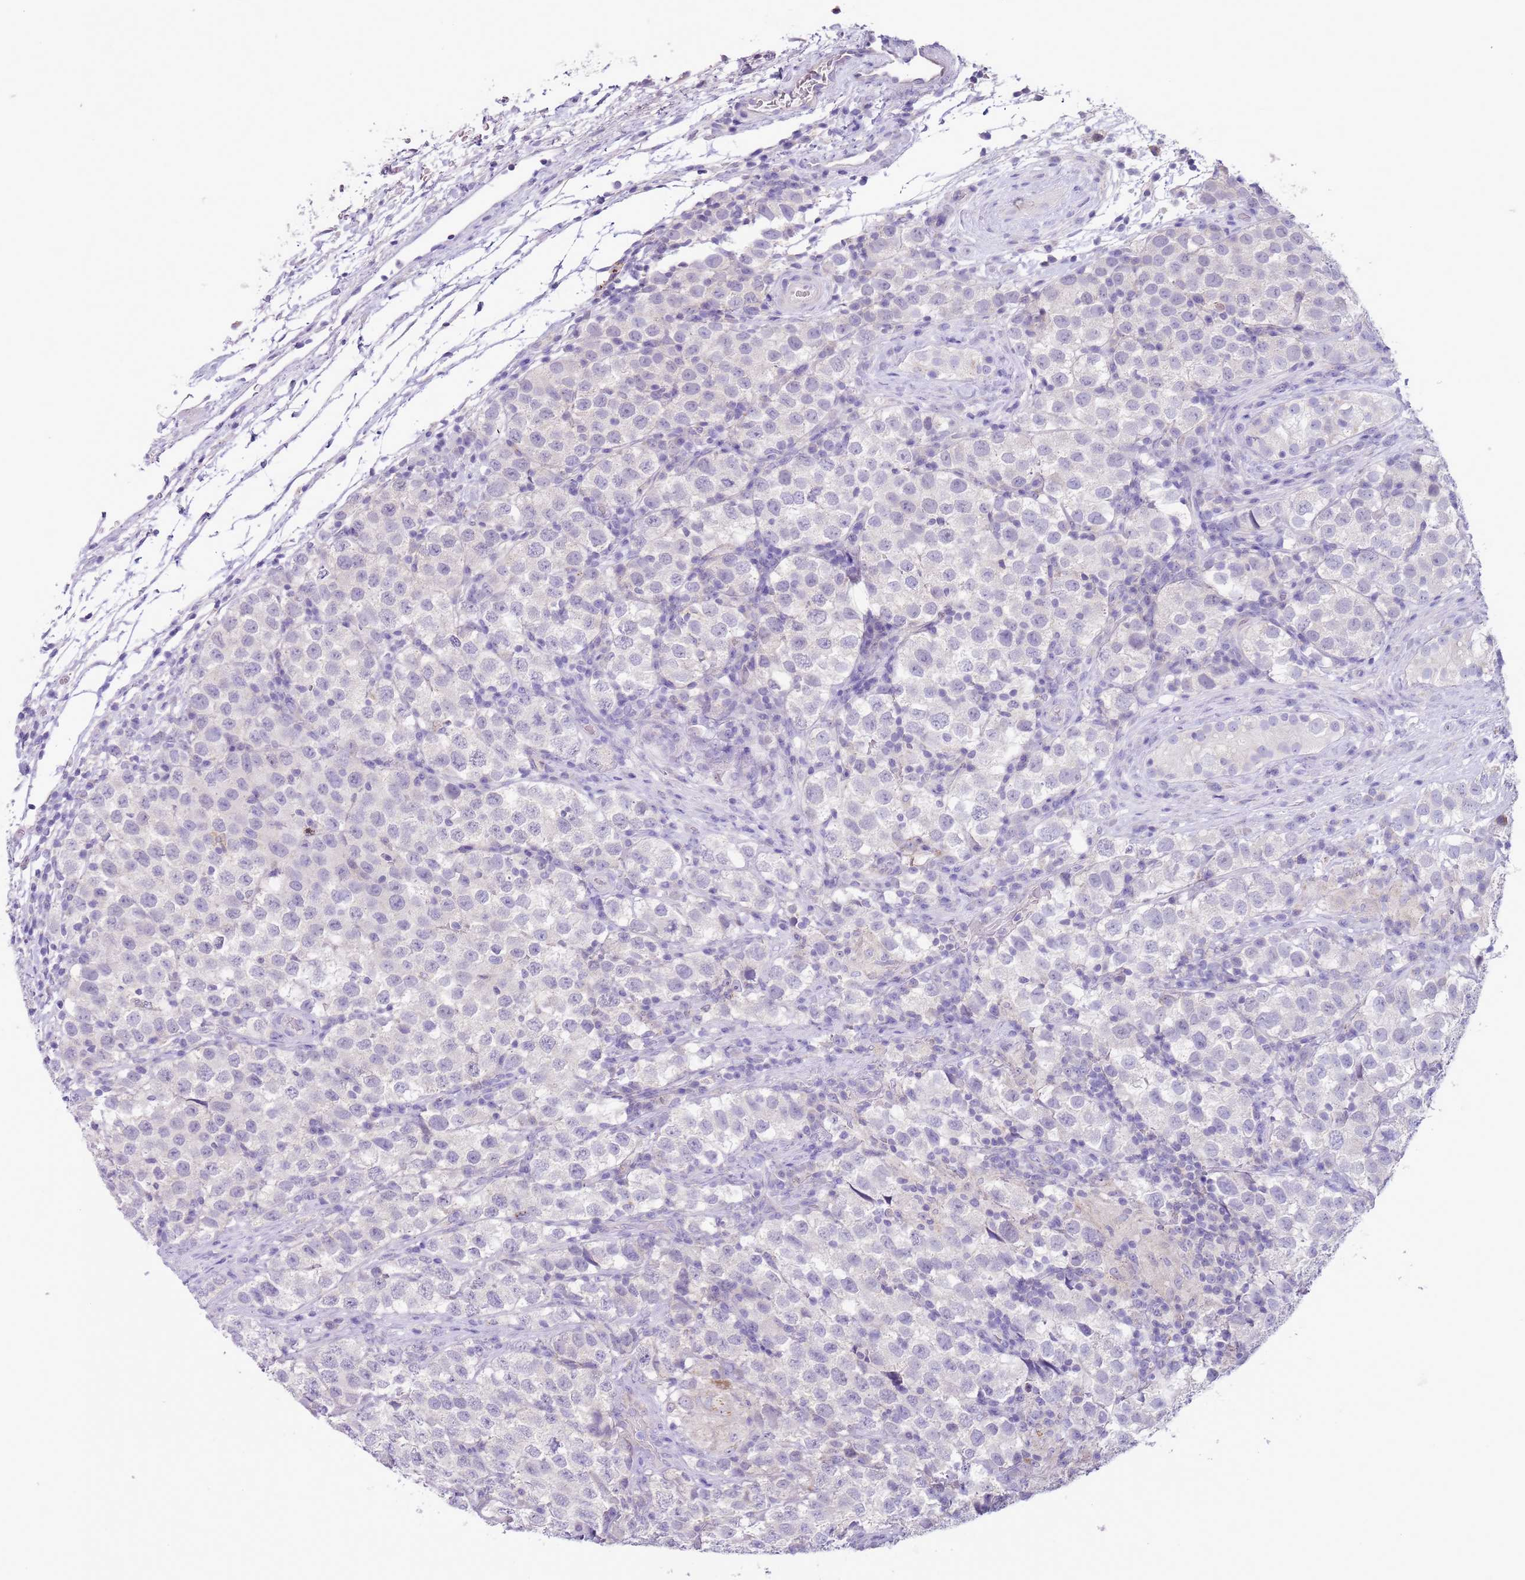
{"staining": {"intensity": "negative", "quantity": "none", "location": "none"}, "tissue": "testis cancer", "cell_type": "Tumor cells", "image_type": "cancer", "snomed": [{"axis": "morphology", "description": "Seminoma, NOS"}, {"axis": "topography", "description": "Testis"}], "caption": "This micrograph is of seminoma (testis) stained with immunohistochemistry (IHC) to label a protein in brown with the nuclei are counter-stained blue. There is no positivity in tumor cells.", "gene": "ZNF697", "patient": {"sex": "male", "age": 34}}